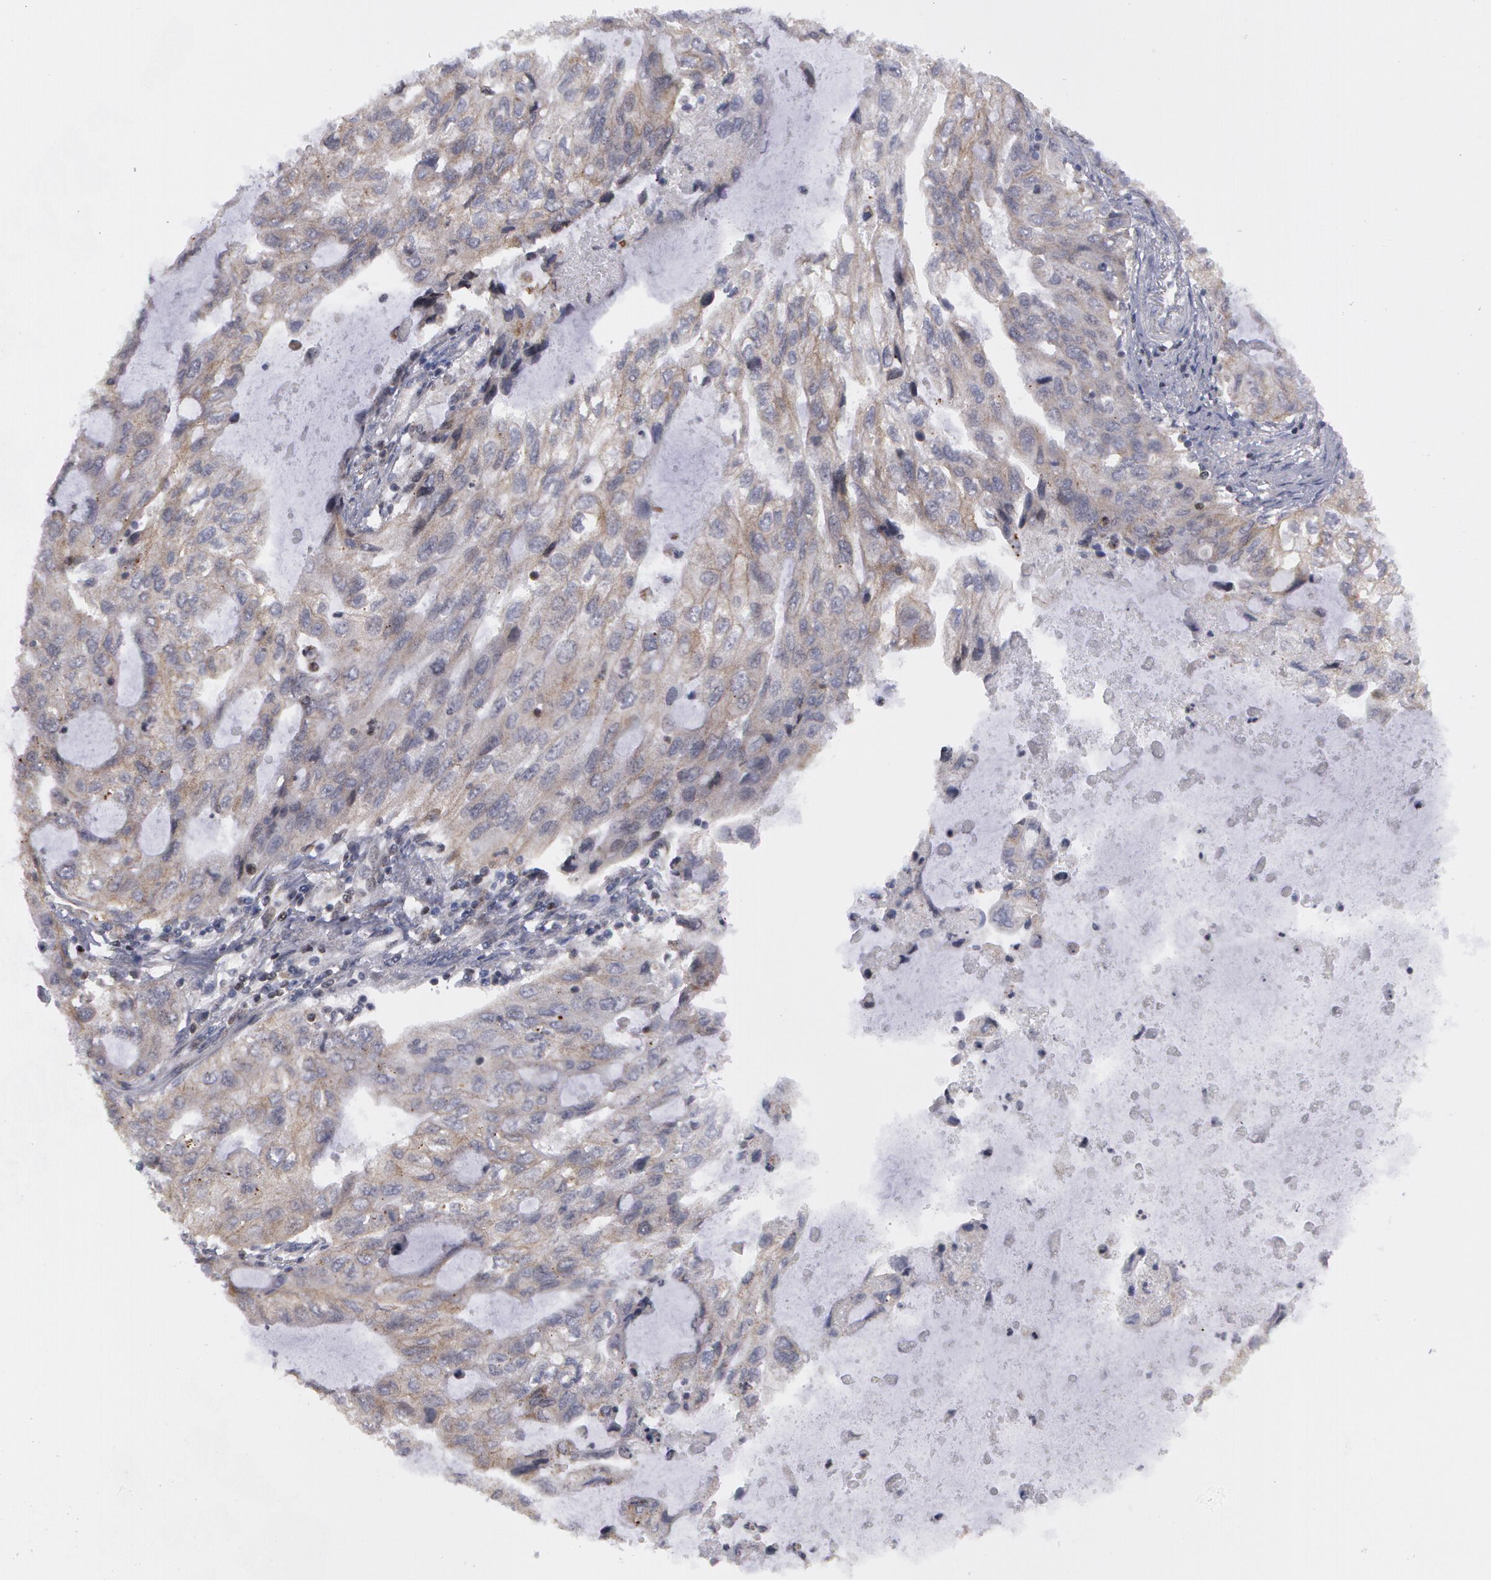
{"staining": {"intensity": "weak", "quantity": ">75%", "location": "cytoplasmic/membranous"}, "tissue": "stomach cancer", "cell_type": "Tumor cells", "image_type": "cancer", "snomed": [{"axis": "morphology", "description": "Adenocarcinoma, NOS"}, {"axis": "topography", "description": "Stomach, upper"}], "caption": "Stomach cancer (adenocarcinoma) stained for a protein (brown) demonstrates weak cytoplasmic/membranous positive expression in approximately >75% of tumor cells.", "gene": "ERBB2", "patient": {"sex": "female", "age": 52}}